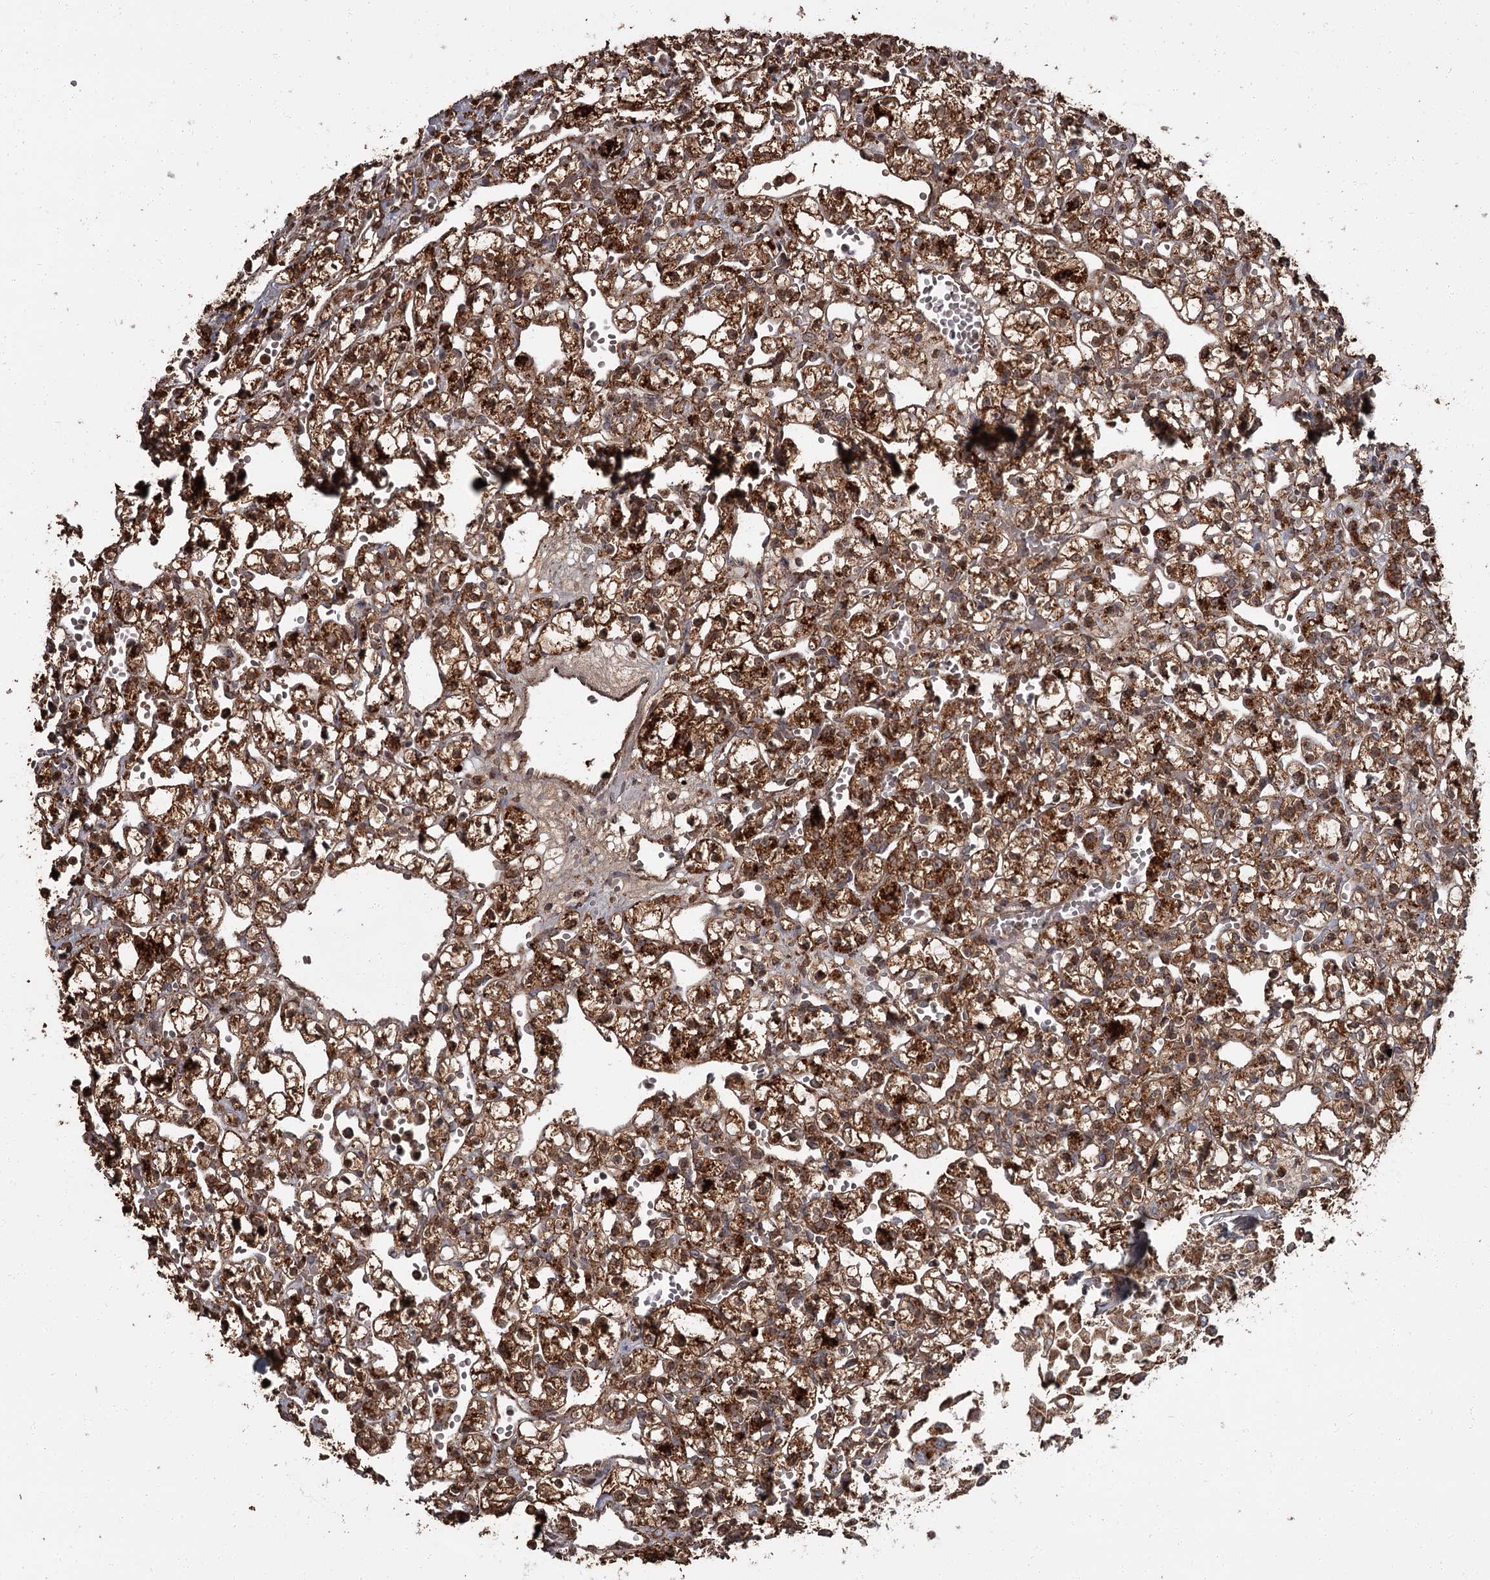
{"staining": {"intensity": "strong", "quantity": ">75%", "location": "cytoplasmic/membranous"}, "tissue": "renal cancer", "cell_type": "Tumor cells", "image_type": "cancer", "snomed": [{"axis": "morphology", "description": "Adenocarcinoma, NOS"}, {"axis": "topography", "description": "Kidney"}], "caption": "Approximately >75% of tumor cells in human renal cancer reveal strong cytoplasmic/membranous protein positivity as visualized by brown immunohistochemical staining.", "gene": "THAP9", "patient": {"sex": "female", "age": 59}}